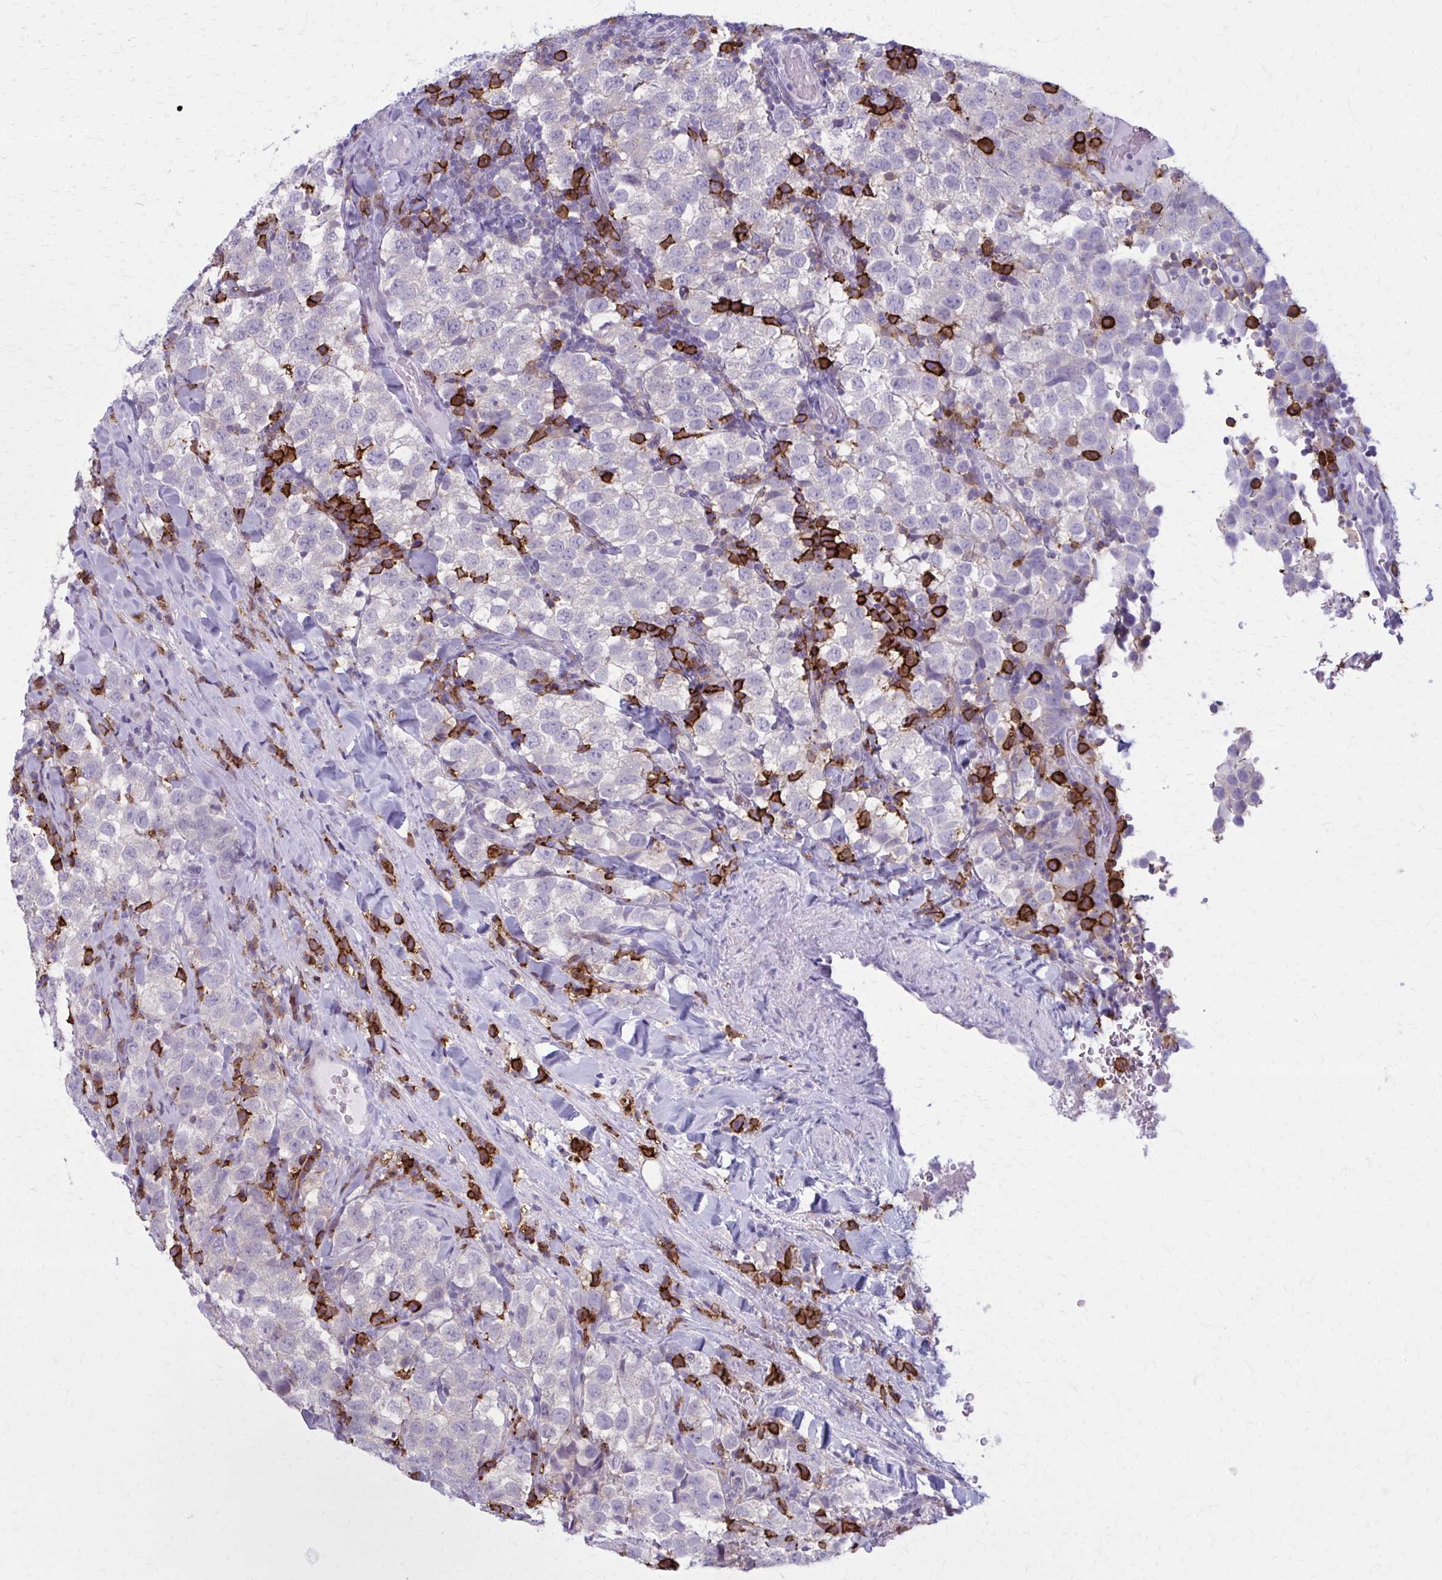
{"staining": {"intensity": "negative", "quantity": "none", "location": "none"}, "tissue": "testis cancer", "cell_type": "Tumor cells", "image_type": "cancer", "snomed": [{"axis": "morphology", "description": "Seminoma, NOS"}, {"axis": "topography", "description": "Testis"}], "caption": "A histopathology image of human seminoma (testis) is negative for staining in tumor cells.", "gene": "CD38", "patient": {"sex": "male", "age": 34}}